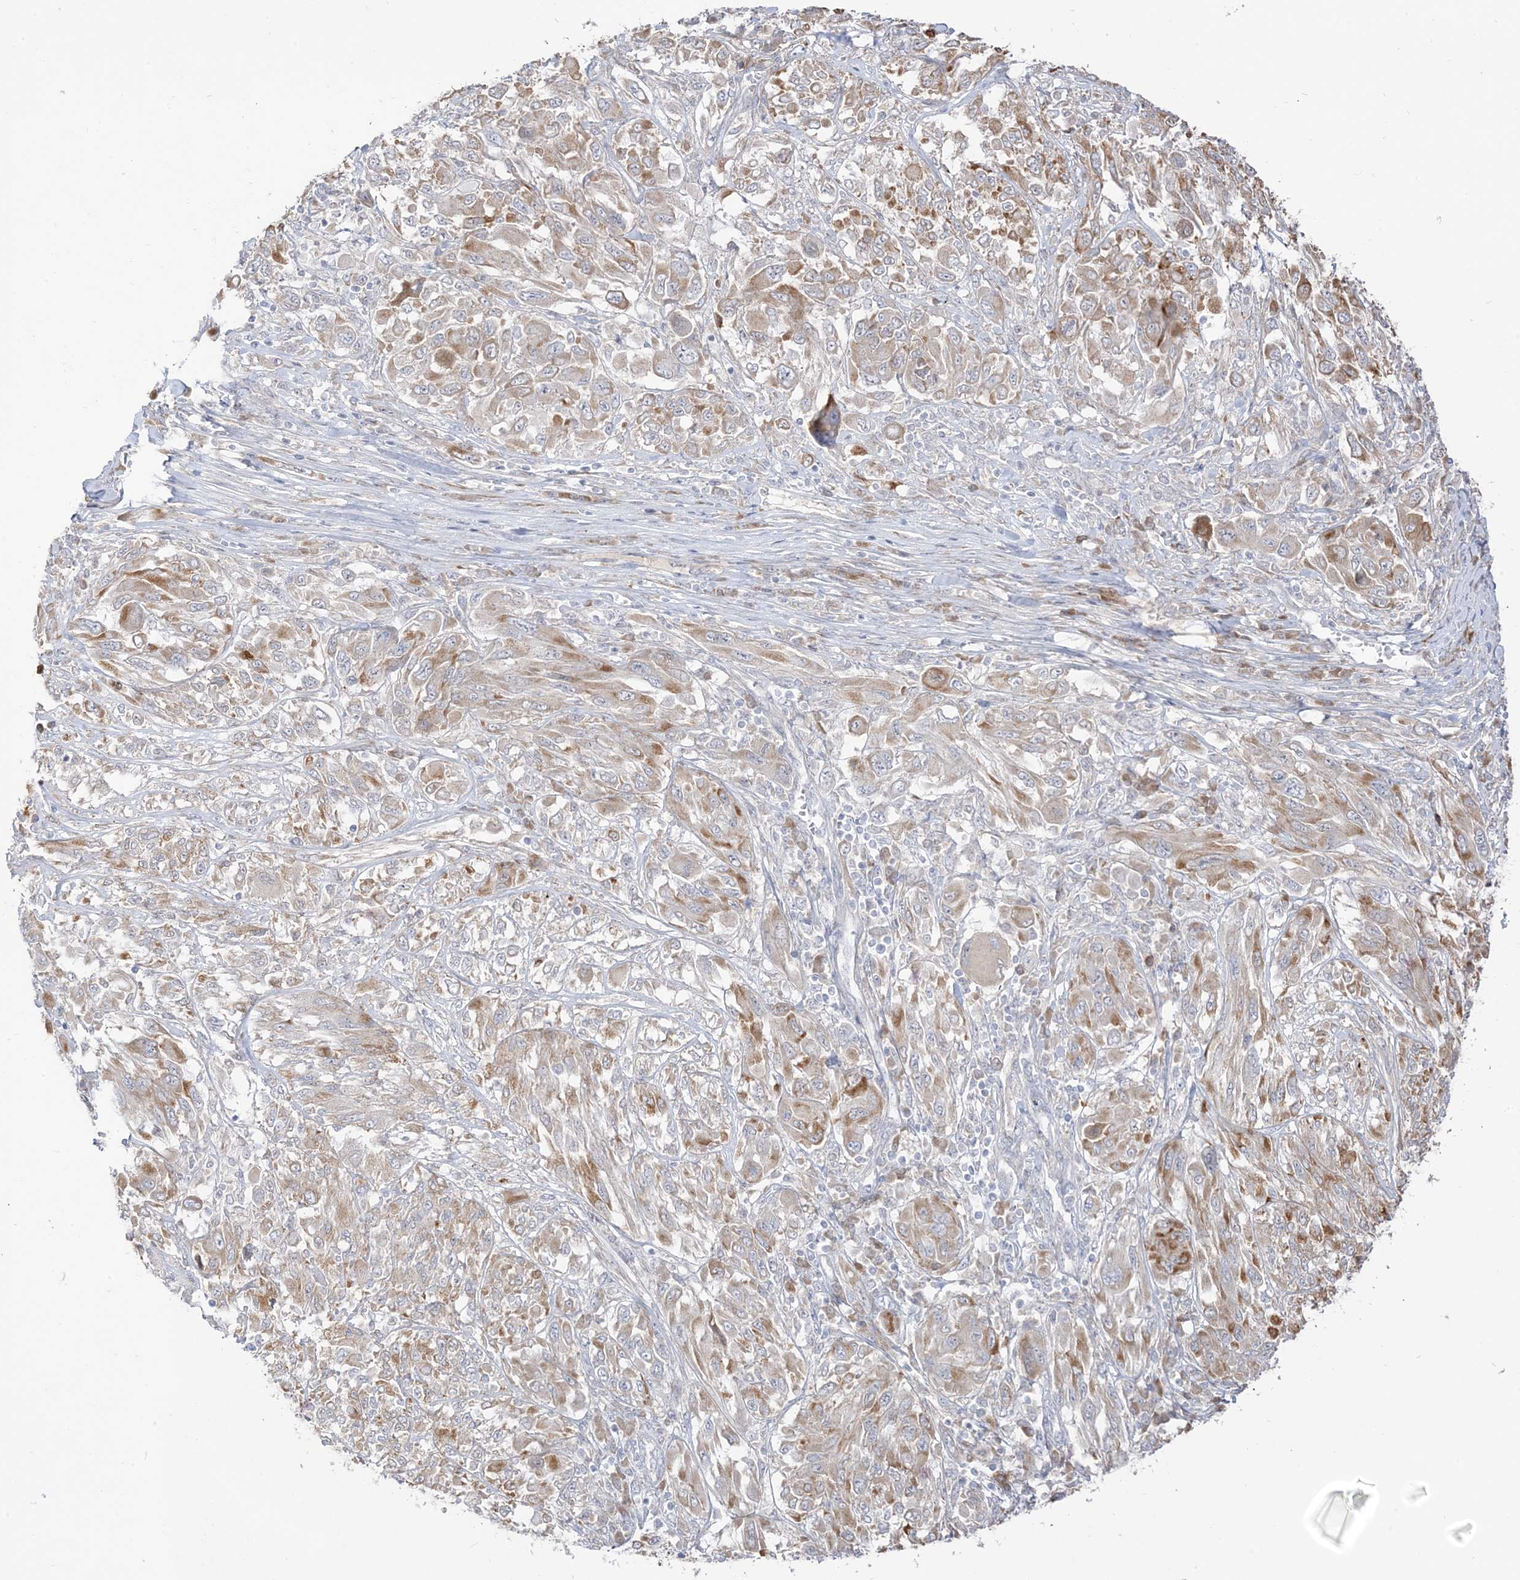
{"staining": {"intensity": "moderate", "quantity": "25%-75%", "location": "cytoplasmic/membranous"}, "tissue": "melanoma", "cell_type": "Tumor cells", "image_type": "cancer", "snomed": [{"axis": "morphology", "description": "Malignant melanoma, NOS"}, {"axis": "topography", "description": "Skin"}], "caption": "Moderate cytoplasmic/membranous expression is identified in approximately 25%-75% of tumor cells in malignant melanoma.", "gene": "LOXL3", "patient": {"sex": "female", "age": 91}}